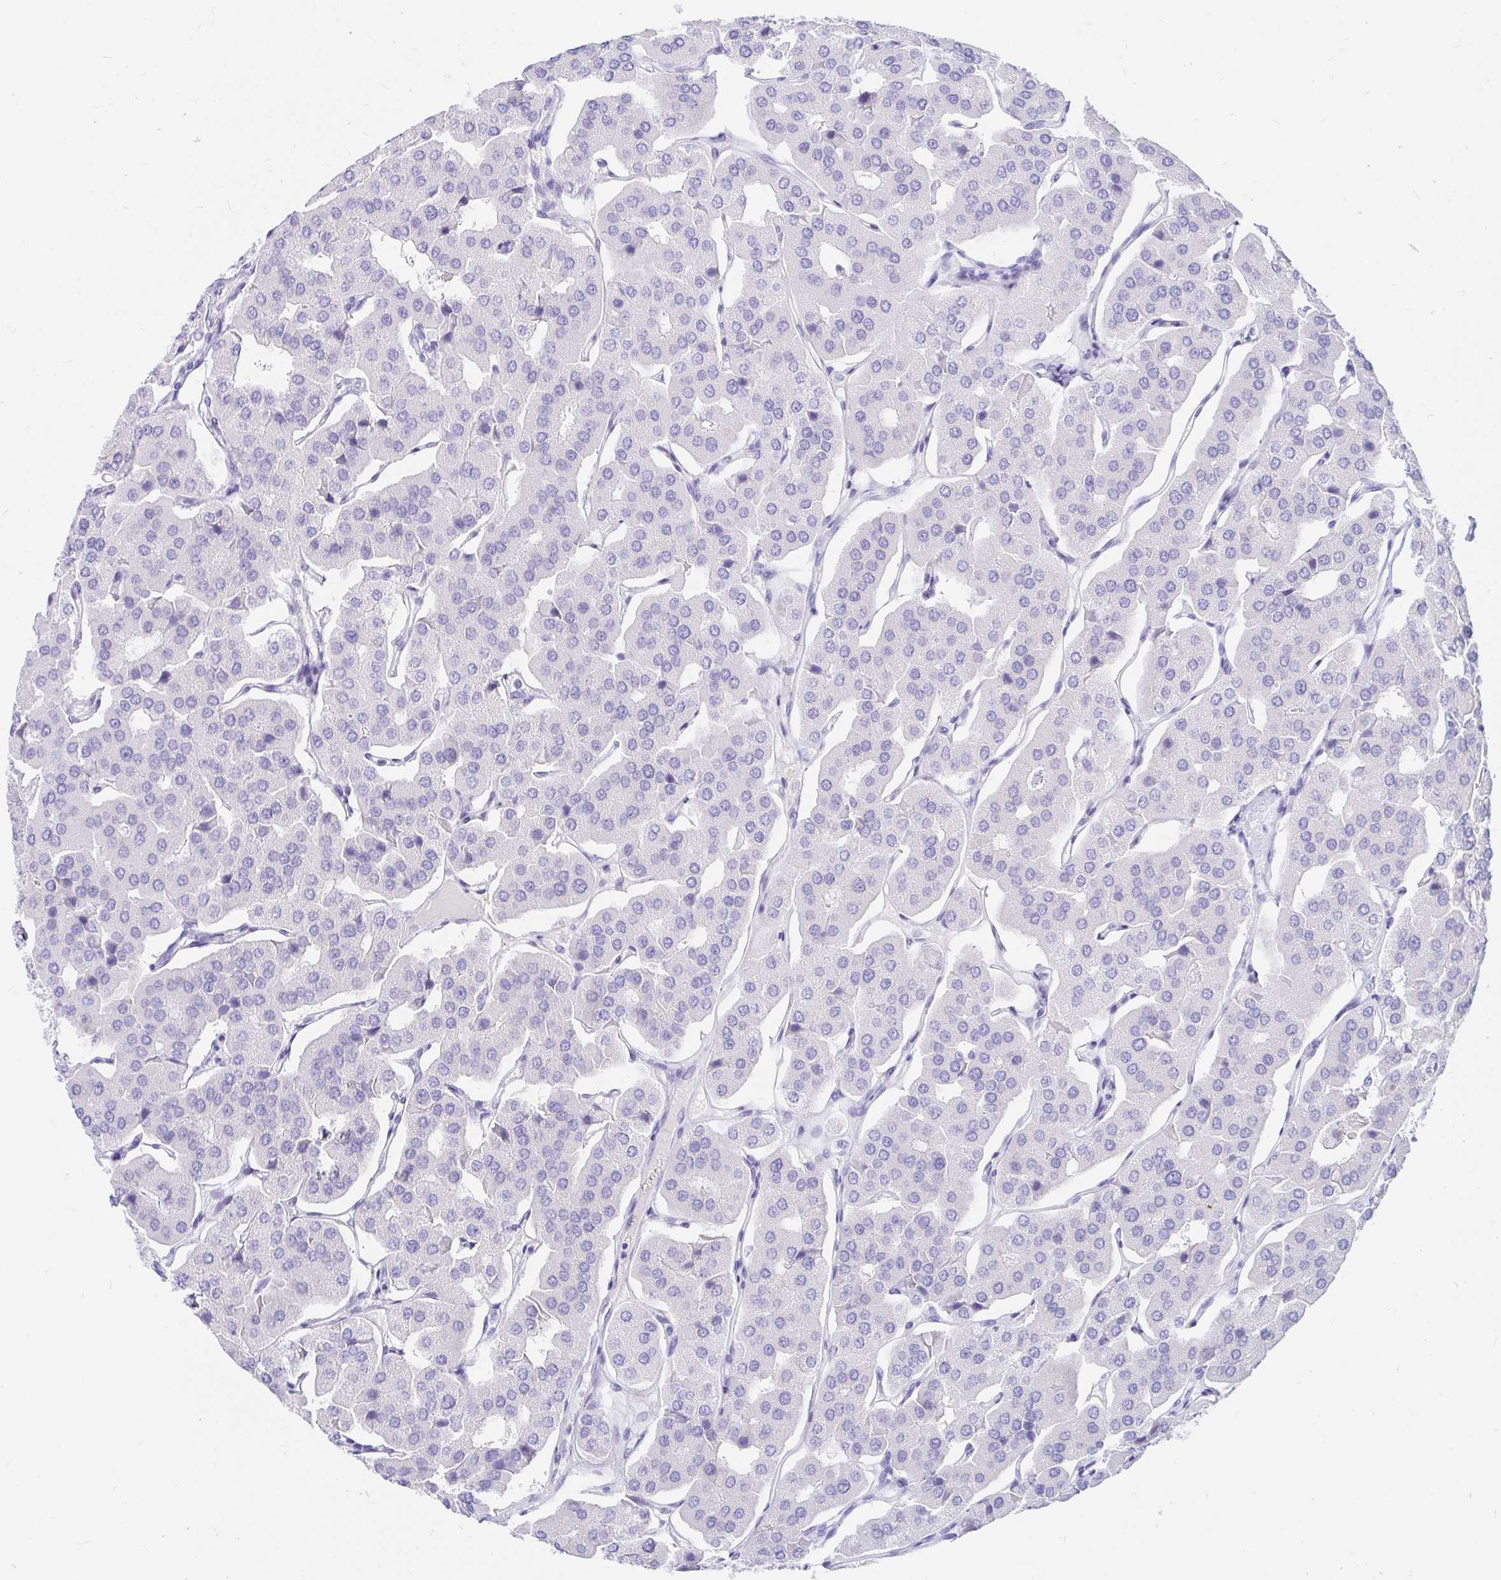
{"staining": {"intensity": "negative", "quantity": "none", "location": "none"}, "tissue": "parathyroid gland", "cell_type": "Glandular cells", "image_type": "normal", "snomed": [{"axis": "morphology", "description": "Normal tissue, NOS"}, {"axis": "morphology", "description": "Adenoma, NOS"}, {"axis": "topography", "description": "Parathyroid gland"}], "caption": "Immunohistochemistry of normal parathyroid gland exhibits no staining in glandular cells.", "gene": "OR6T1", "patient": {"sex": "female", "age": 86}}